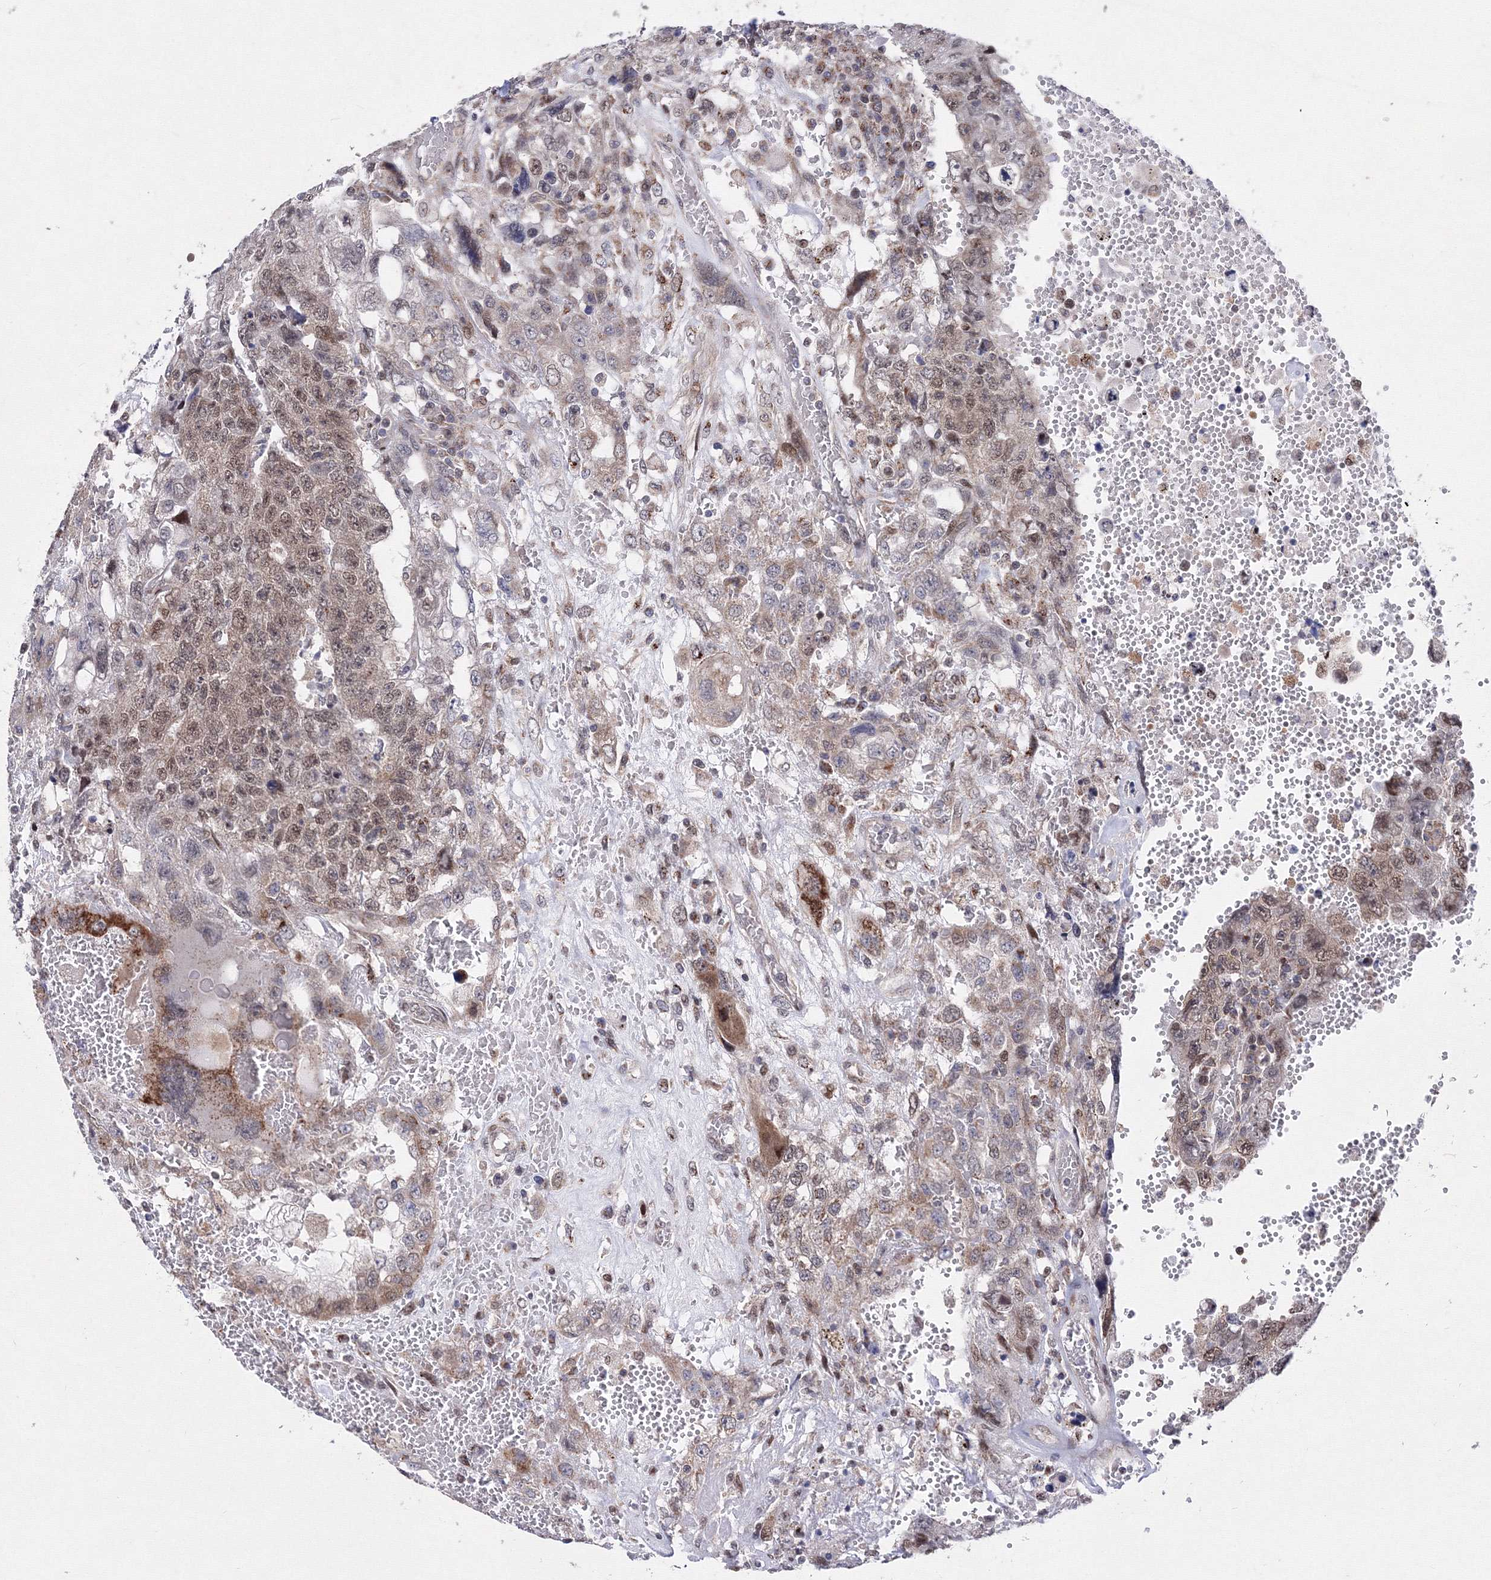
{"staining": {"intensity": "weak", "quantity": ">75%", "location": "cytoplasmic/membranous,nuclear"}, "tissue": "testis cancer", "cell_type": "Tumor cells", "image_type": "cancer", "snomed": [{"axis": "morphology", "description": "Carcinoma, Embryonal, NOS"}, {"axis": "topography", "description": "Testis"}], "caption": "Testis embryonal carcinoma was stained to show a protein in brown. There is low levels of weak cytoplasmic/membranous and nuclear positivity in about >75% of tumor cells.", "gene": "GPN1", "patient": {"sex": "male", "age": 26}}